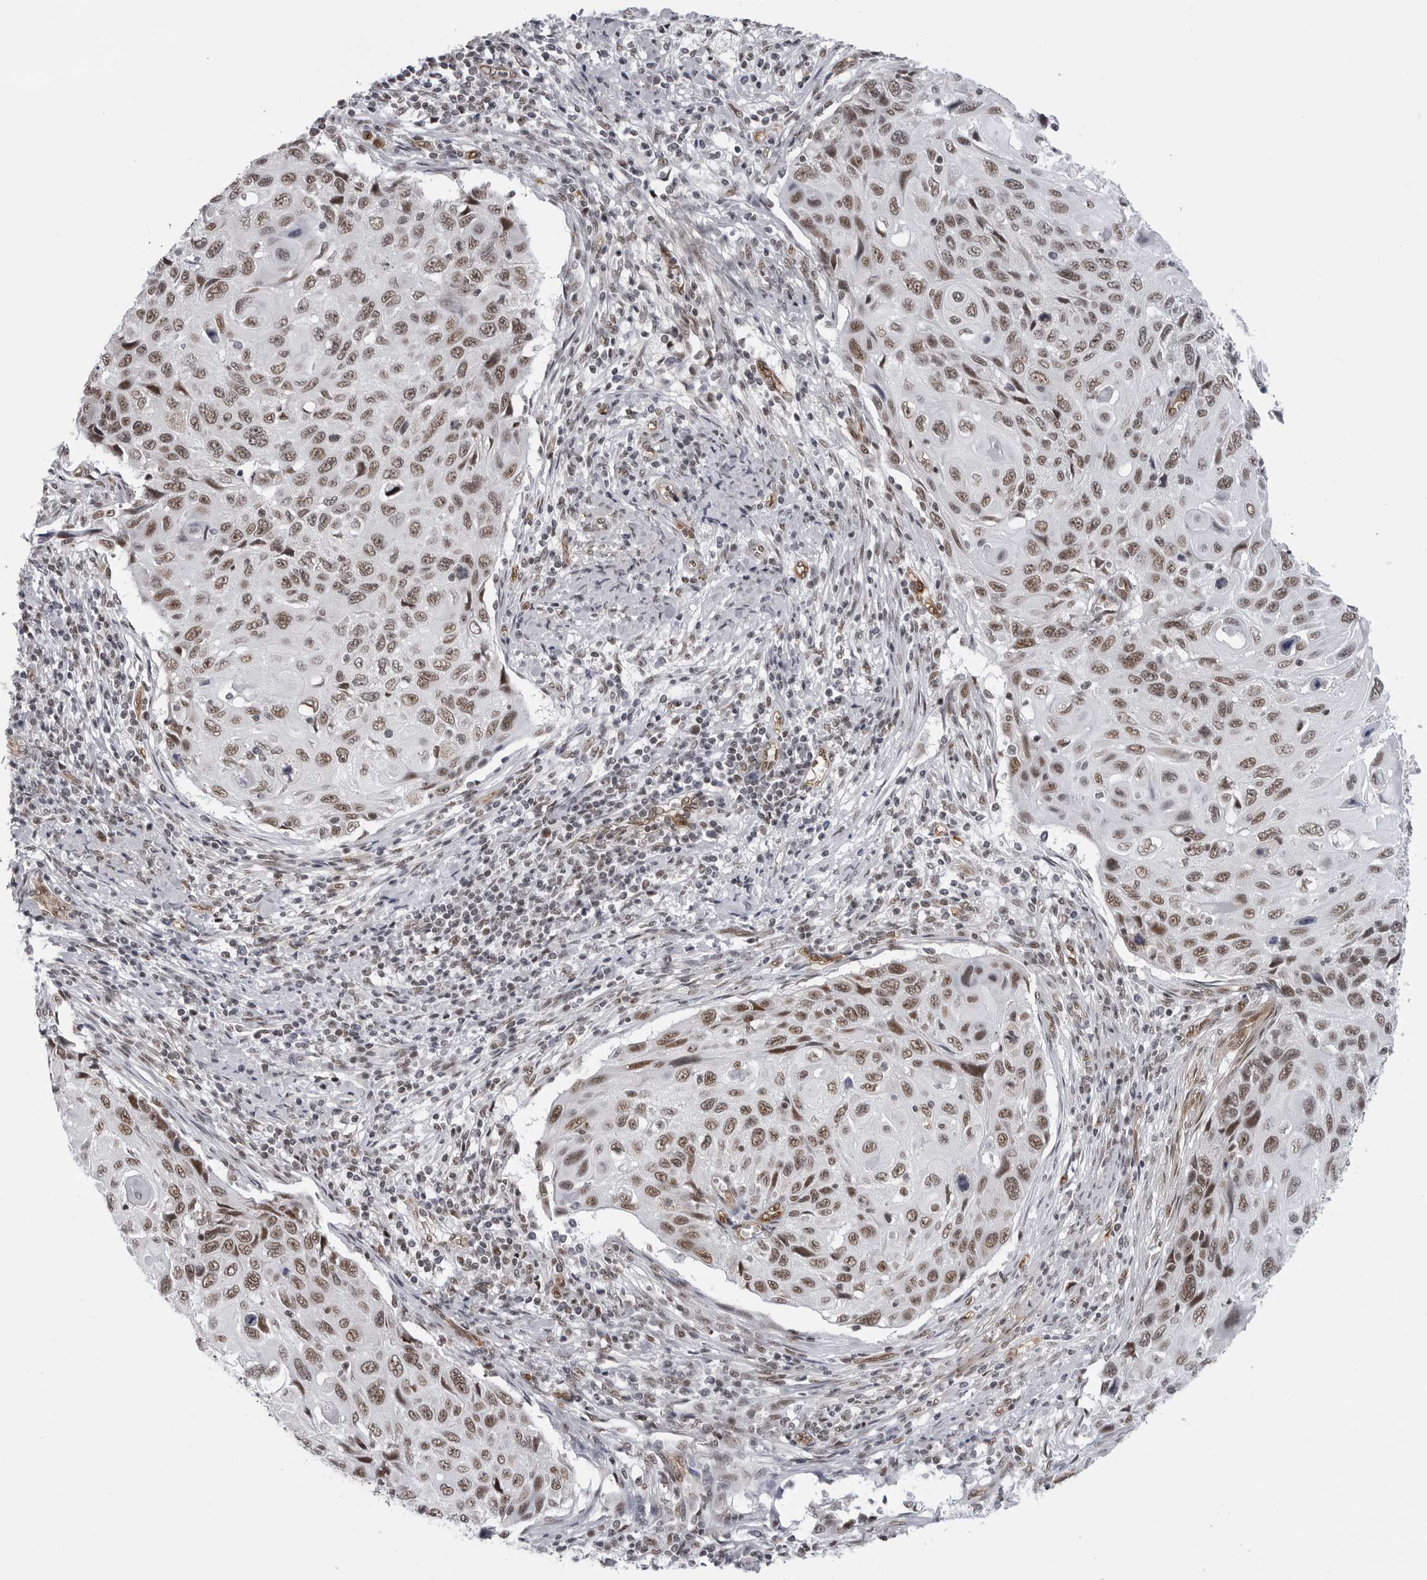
{"staining": {"intensity": "moderate", "quantity": ">75%", "location": "nuclear"}, "tissue": "cervical cancer", "cell_type": "Tumor cells", "image_type": "cancer", "snomed": [{"axis": "morphology", "description": "Squamous cell carcinoma, NOS"}, {"axis": "topography", "description": "Cervix"}], "caption": "Immunohistochemical staining of human squamous cell carcinoma (cervical) exhibits moderate nuclear protein positivity in about >75% of tumor cells. (Brightfield microscopy of DAB IHC at high magnification).", "gene": "RNF26", "patient": {"sex": "female", "age": 70}}